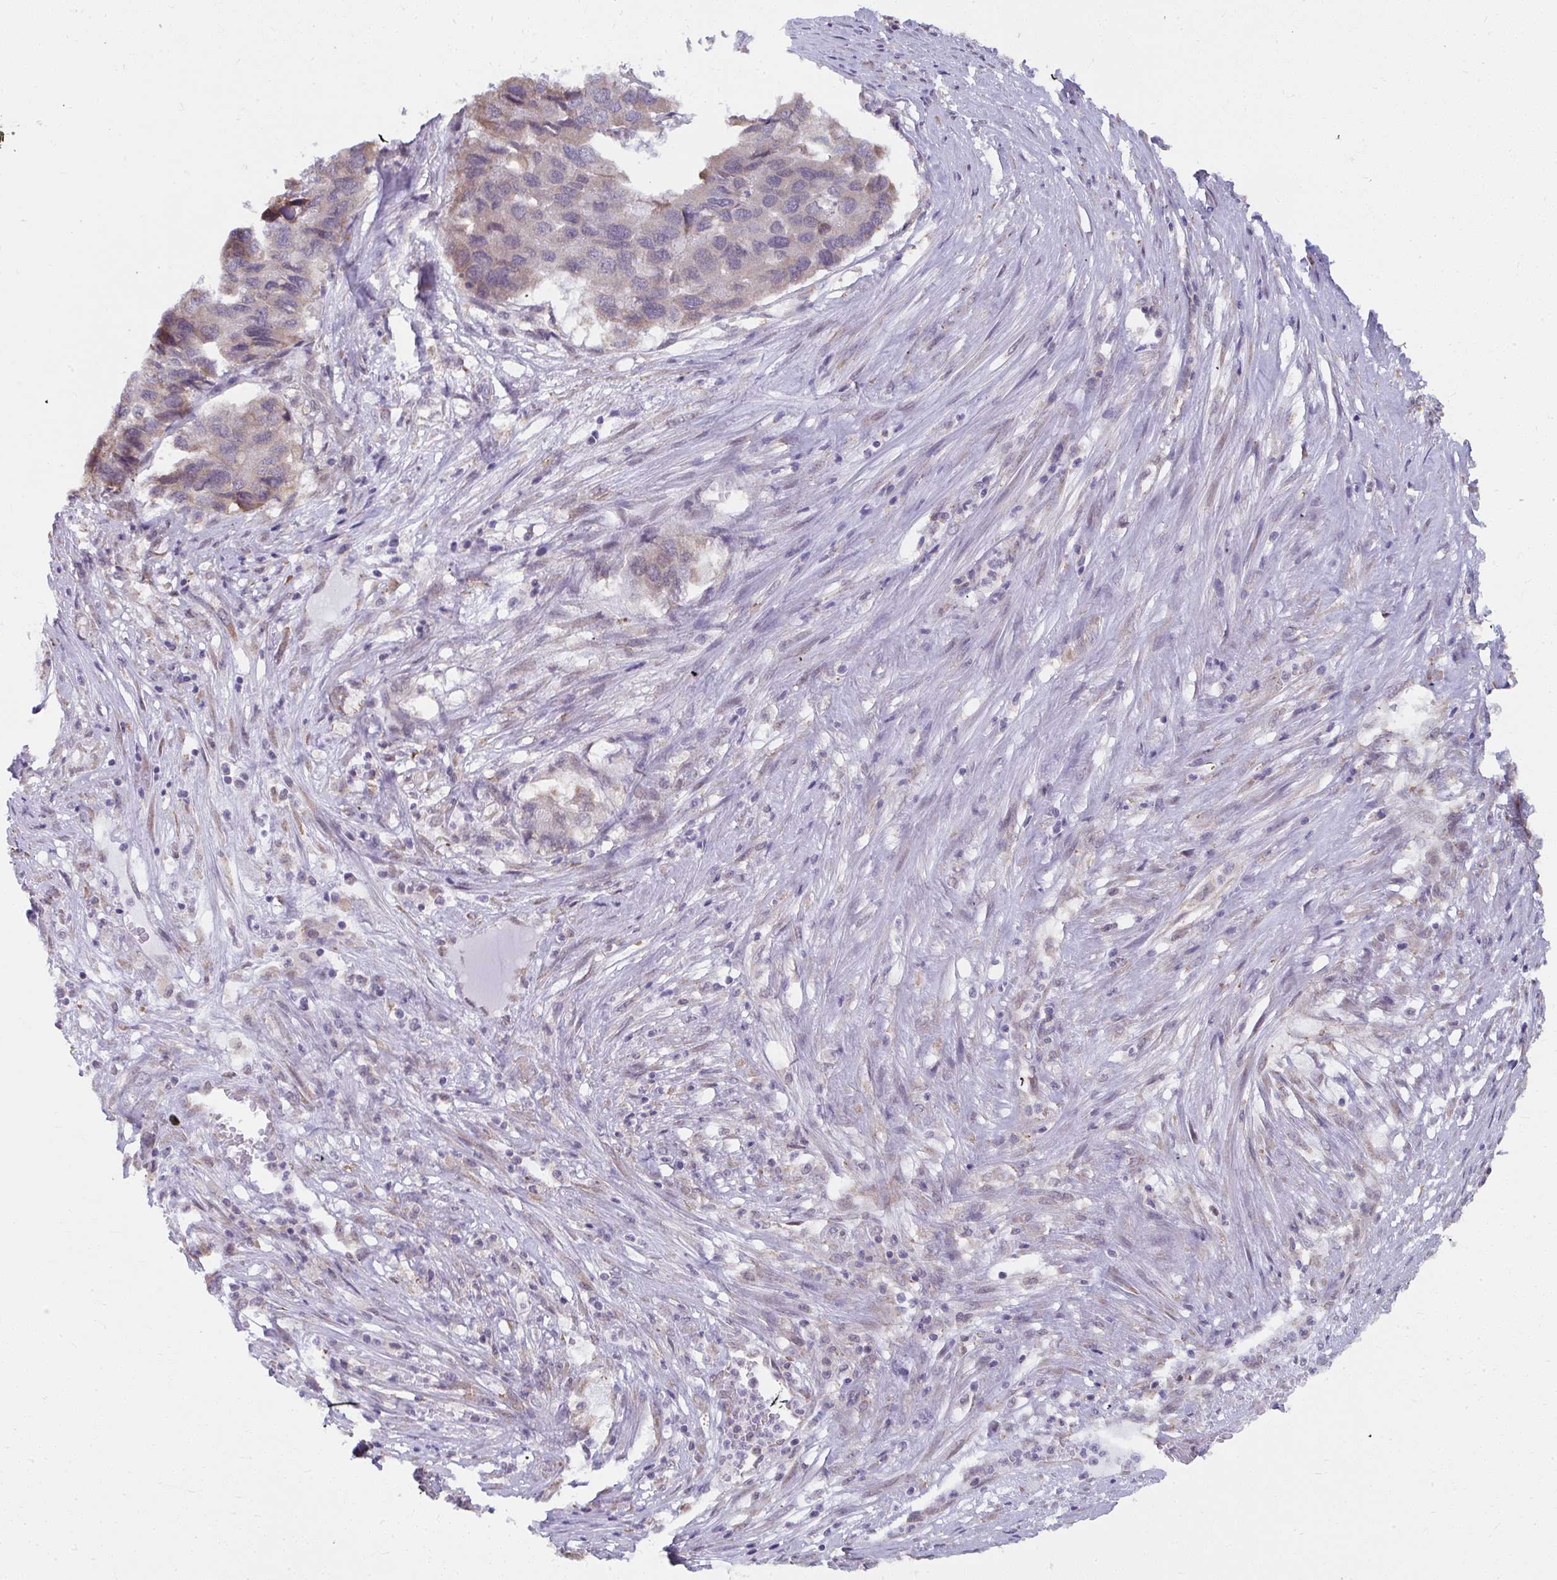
{"staining": {"intensity": "negative", "quantity": "none", "location": "none"}, "tissue": "pancreatic cancer", "cell_type": "Tumor cells", "image_type": "cancer", "snomed": [{"axis": "morphology", "description": "Adenocarcinoma, NOS"}, {"axis": "topography", "description": "Pancreas"}], "caption": "Tumor cells are negative for protein expression in human pancreatic cancer.", "gene": "NMNAT1", "patient": {"sex": "male", "age": 50}}